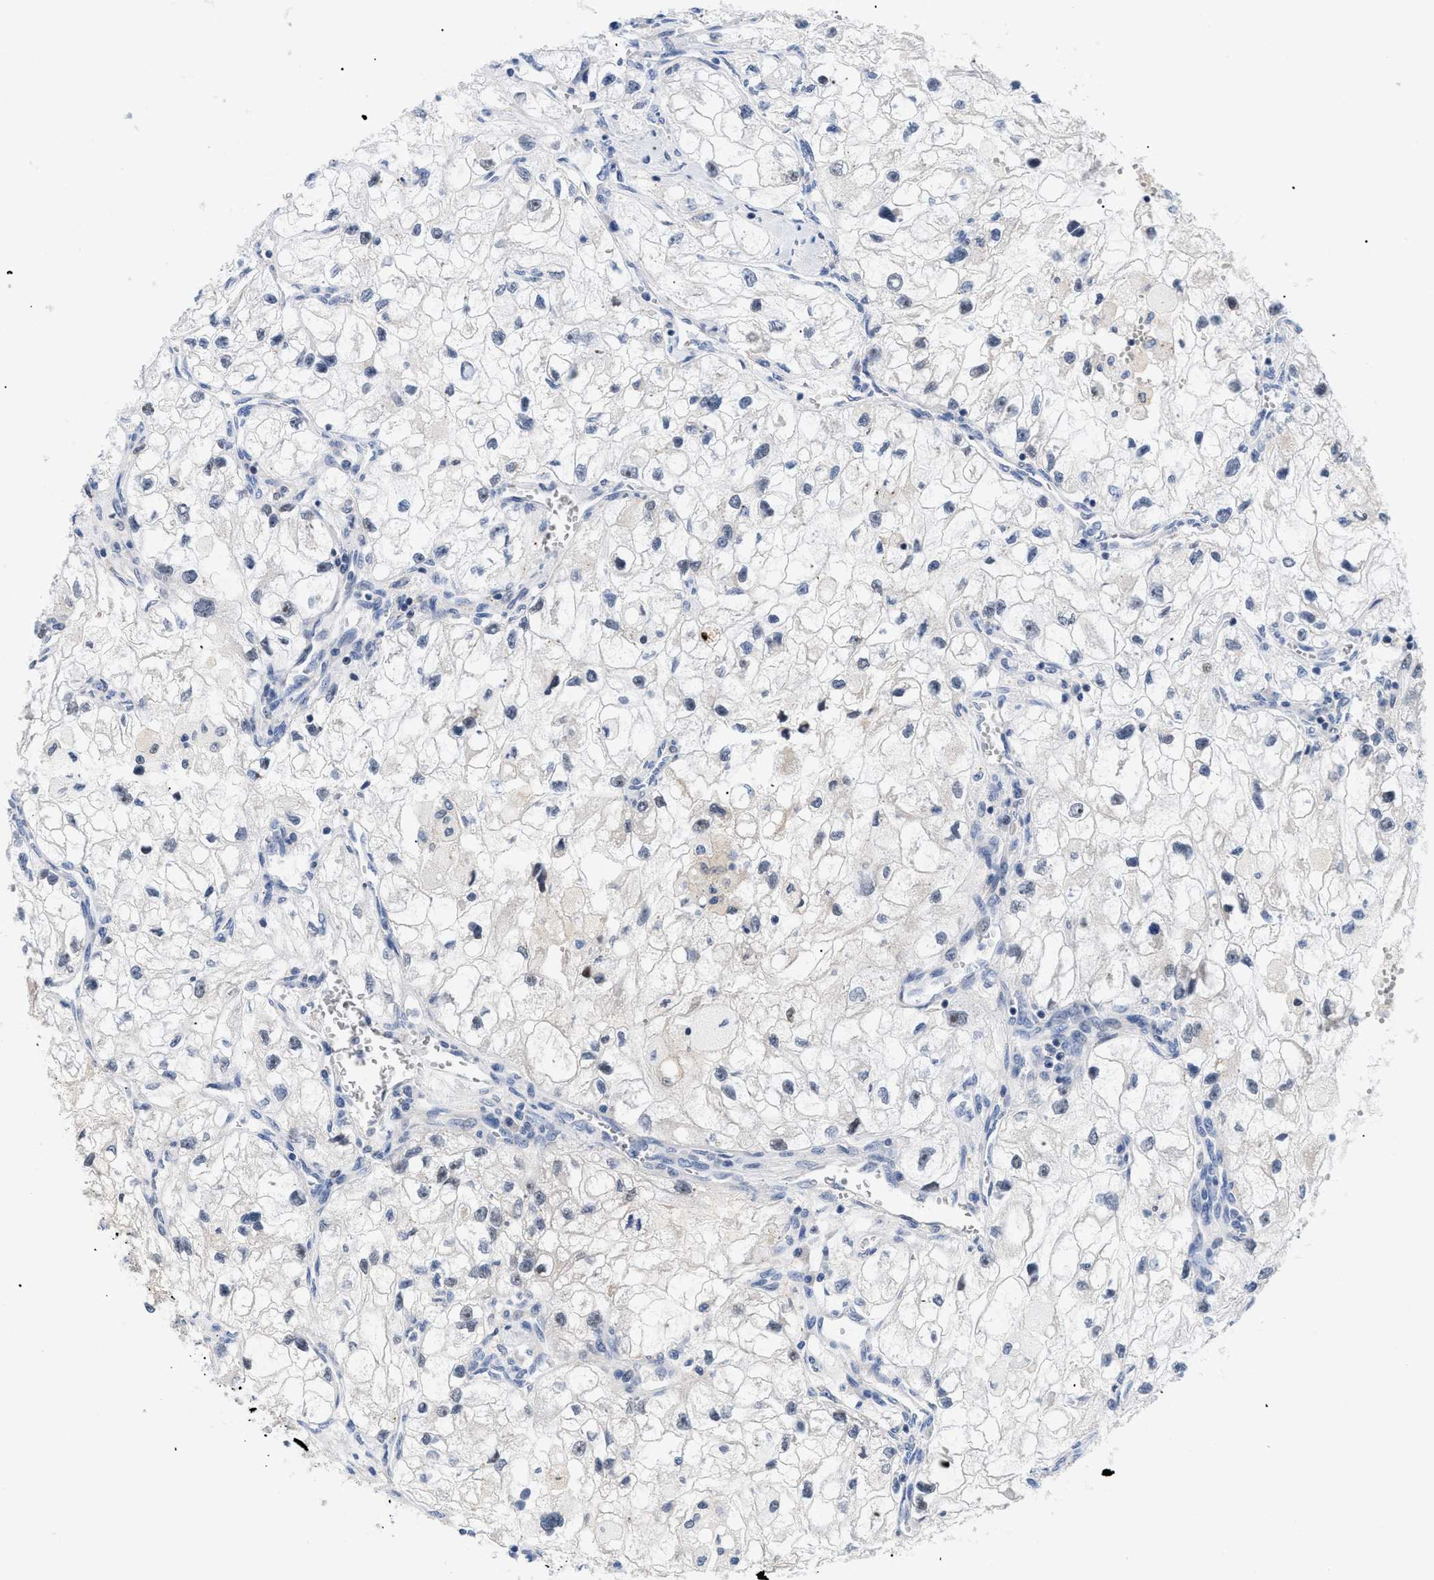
{"staining": {"intensity": "negative", "quantity": "none", "location": "none"}, "tissue": "renal cancer", "cell_type": "Tumor cells", "image_type": "cancer", "snomed": [{"axis": "morphology", "description": "Adenocarcinoma, NOS"}, {"axis": "topography", "description": "Kidney"}], "caption": "Photomicrograph shows no protein positivity in tumor cells of renal cancer (adenocarcinoma) tissue.", "gene": "PITHD1", "patient": {"sex": "female", "age": 70}}